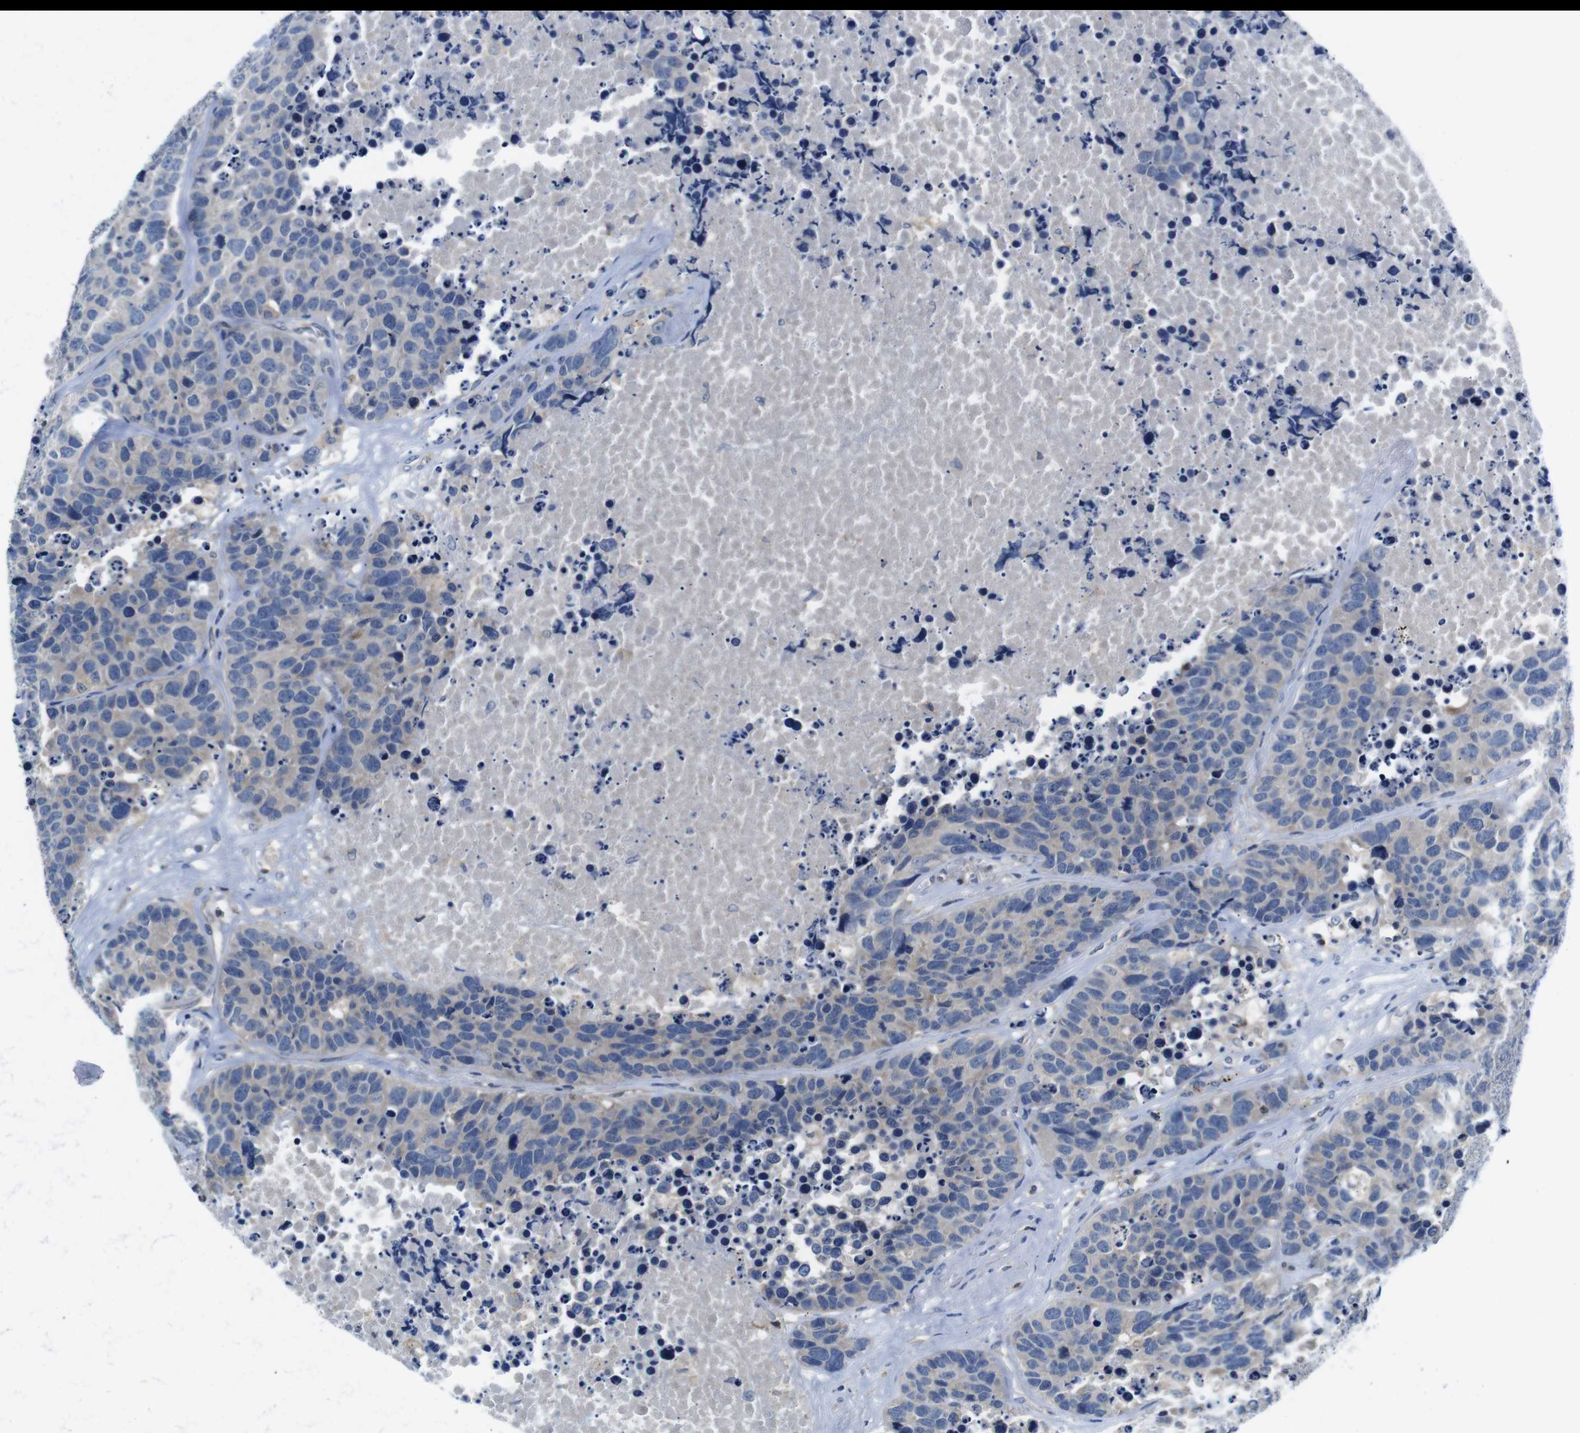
{"staining": {"intensity": "negative", "quantity": "none", "location": "none"}, "tissue": "carcinoid", "cell_type": "Tumor cells", "image_type": "cancer", "snomed": [{"axis": "morphology", "description": "Carcinoid, malignant, NOS"}, {"axis": "topography", "description": "Lung"}], "caption": "This is an immunohistochemistry photomicrograph of malignant carcinoid. There is no positivity in tumor cells.", "gene": "PIK3CD", "patient": {"sex": "male", "age": 60}}